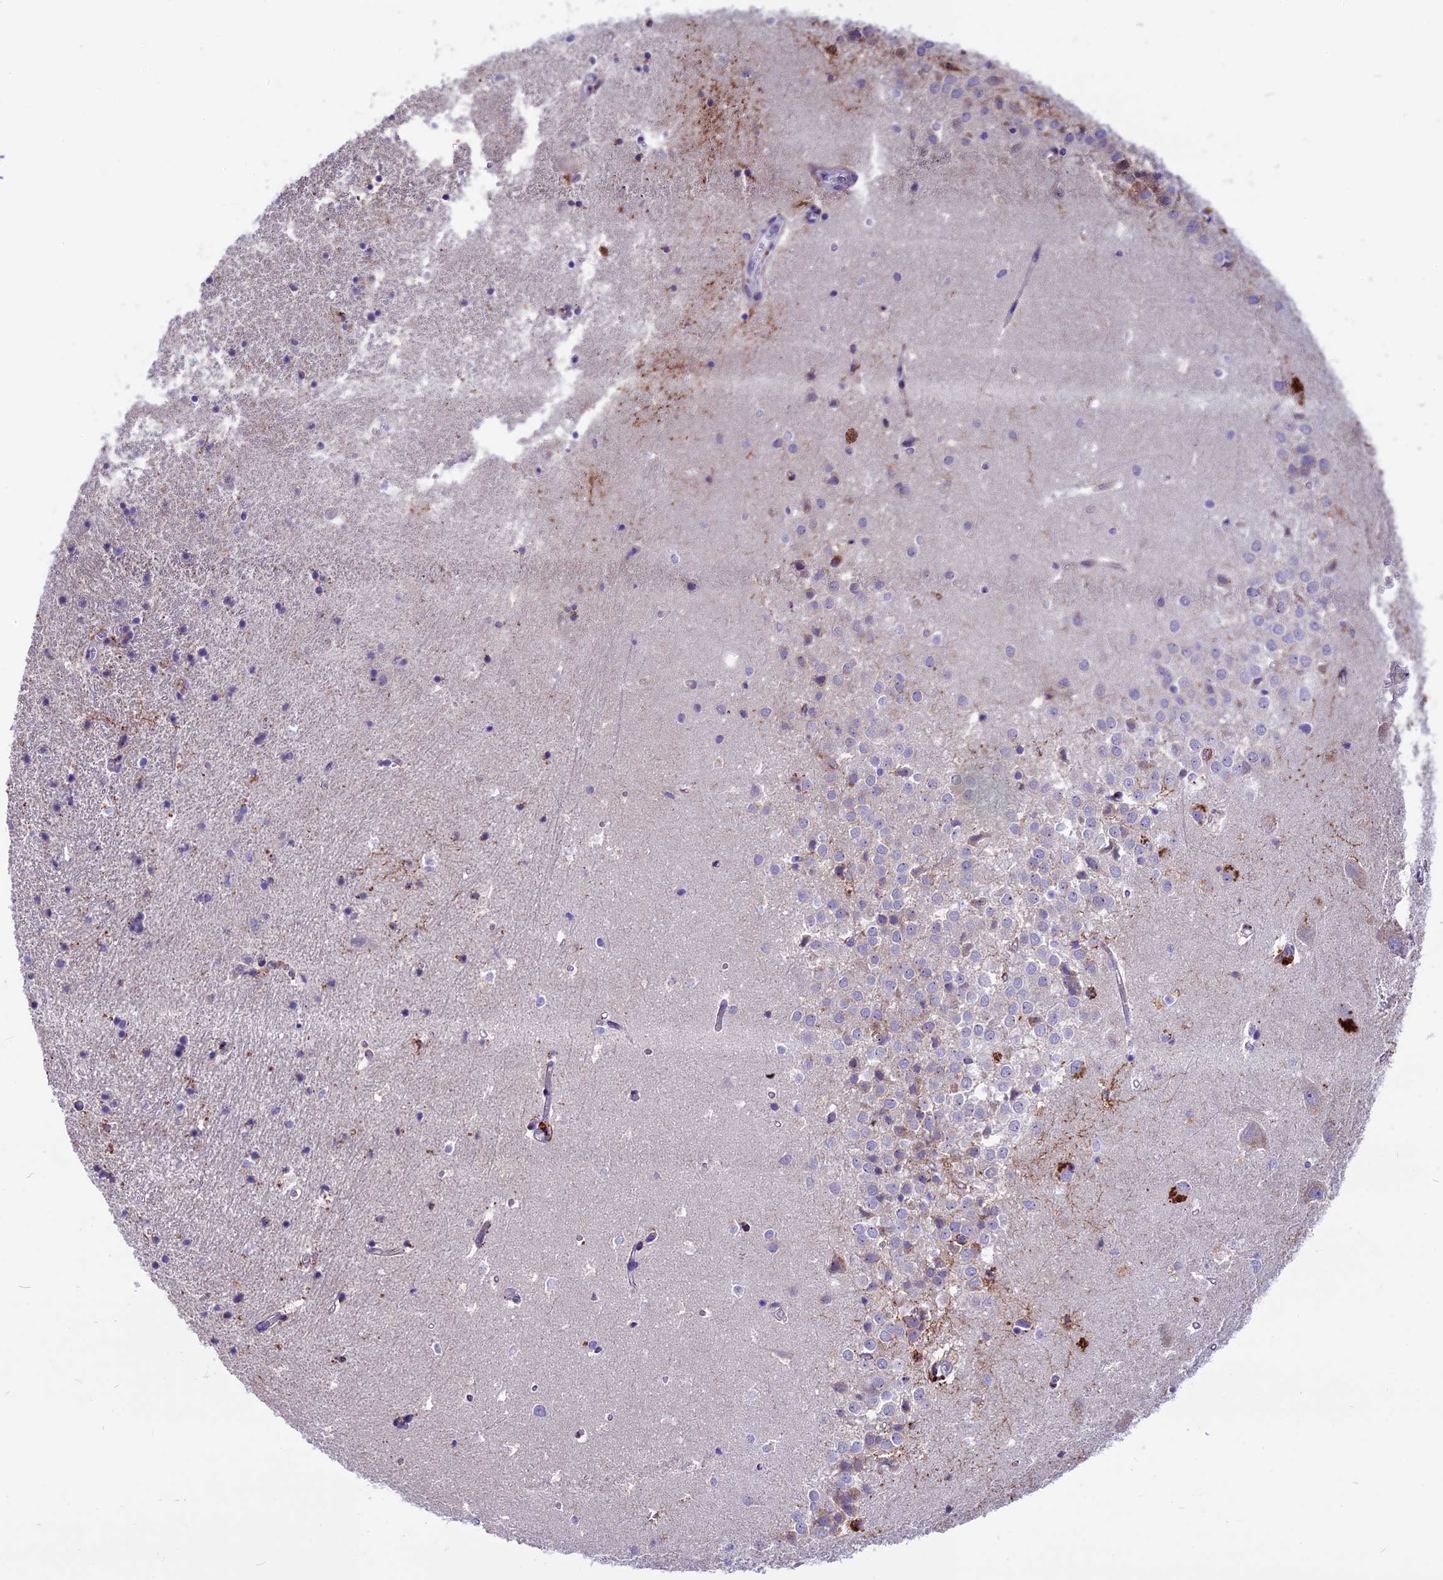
{"staining": {"intensity": "weak", "quantity": "<25%", "location": "cytoplasmic/membranous"}, "tissue": "hippocampus", "cell_type": "Glial cells", "image_type": "normal", "snomed": [{"axis": "morphology", "description": "Normal tissue, NOS"}, {"axis": "topography", "description": "Hippocampus"}], "caption": "Immunohistochemistry of normal hippocampus exhibits no expression in glial cells.", "gene": "THRSP", "patient": {"sex": "female", "age": 52}}